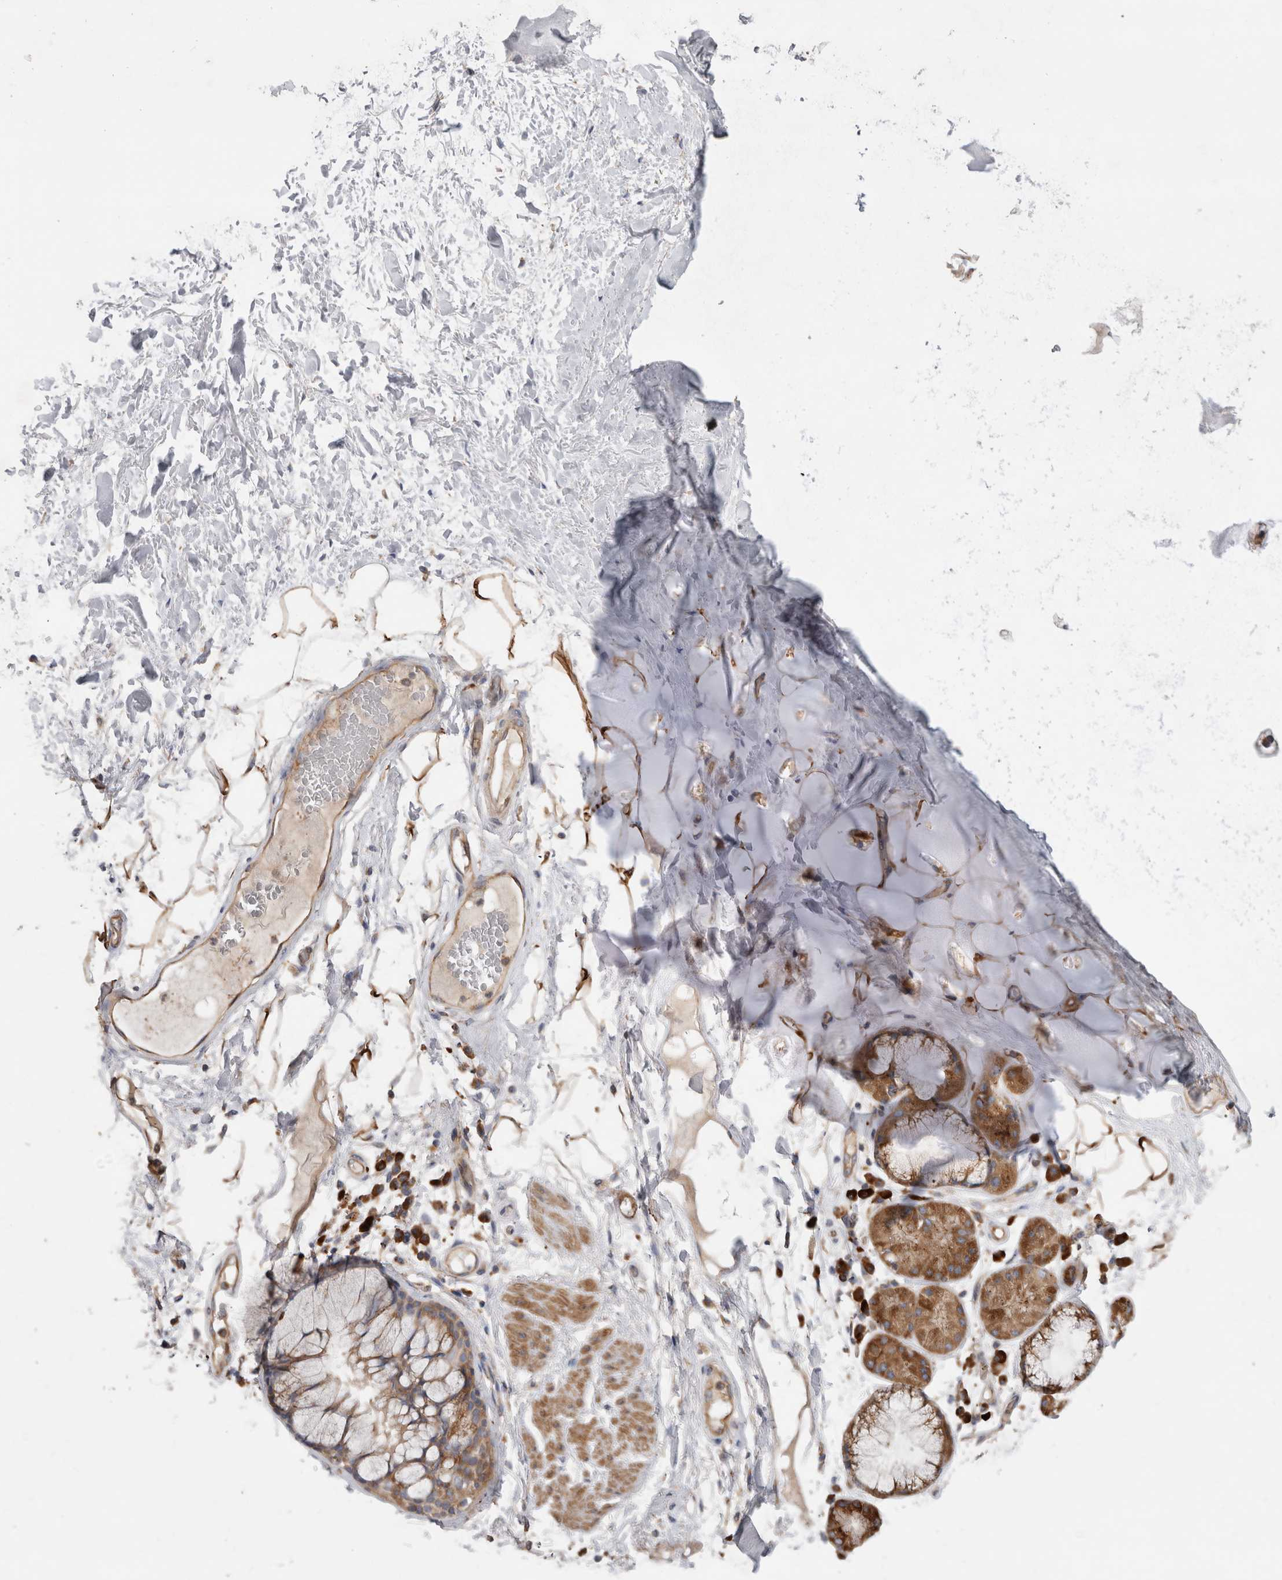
{"staining": {"intensity": "weak", "quantity": "25%-75%", "location": "cytoplasmic/membranous"}, "tissue": "adipose tissue", "cell_type": "Adipocytes", "image_type": "normal", "snomed": [{"axis": "morphology", "description": "Normal tissue, NOS"}, {"axis": "topography", "description": "Bronchus"}], "caption": "High-magnification brightfield microscopy of unremarkable adipose tissue stained with DAB (3,3'-diaminobenzidine) (brown) and counterstained with hematoxylin (blue). adipocytes exhibit weak cytoplasmic/membranous positivity is present in approximately25%-75% of cells. (IHC, brightfield microscopy, high magnification).", "gene": "PDCD10", "patient": {"sex": "male", "age": 66}}